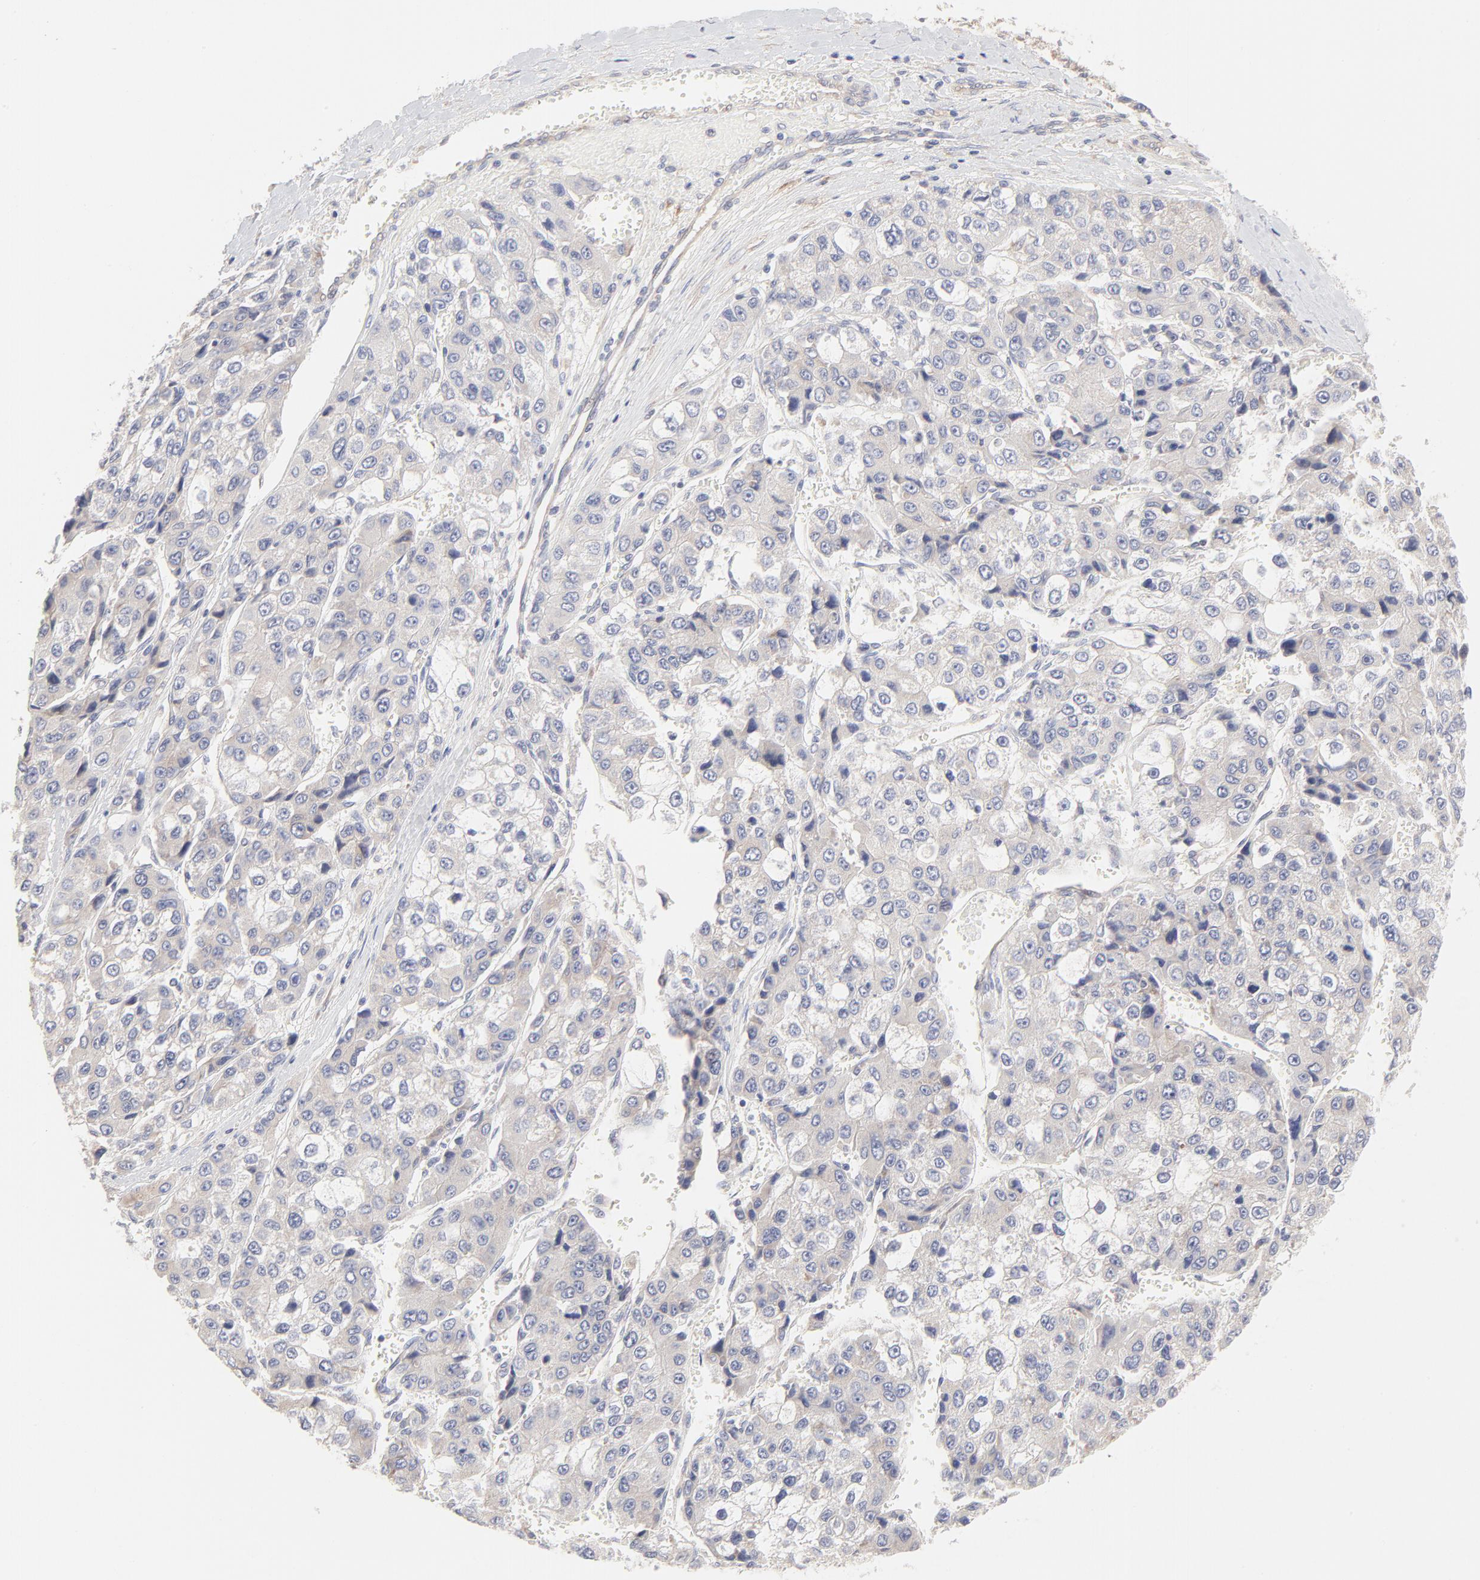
{"staining": {"intensity": "negative", "quantity": "none", "location": "none"}, "tissue": "liver cancer", "cell_type": "Tumor cells", "image_type": "cancer", "snomed": [{"axis": "morphology", "description": "Carcinoma, Hepatocellular, NOS"}, {"axis": "topography", "description": "Liver"}], "caption": "DAB immunohistochemical staining of liver cancer (hepatocellular carcinoma) reveals no significant expression in tumor cells. (Immunohistochemistry, brightfield microscopy, high magnification).", "gene": "RPS21", "patient": {"sex": "female", "age": 66}}